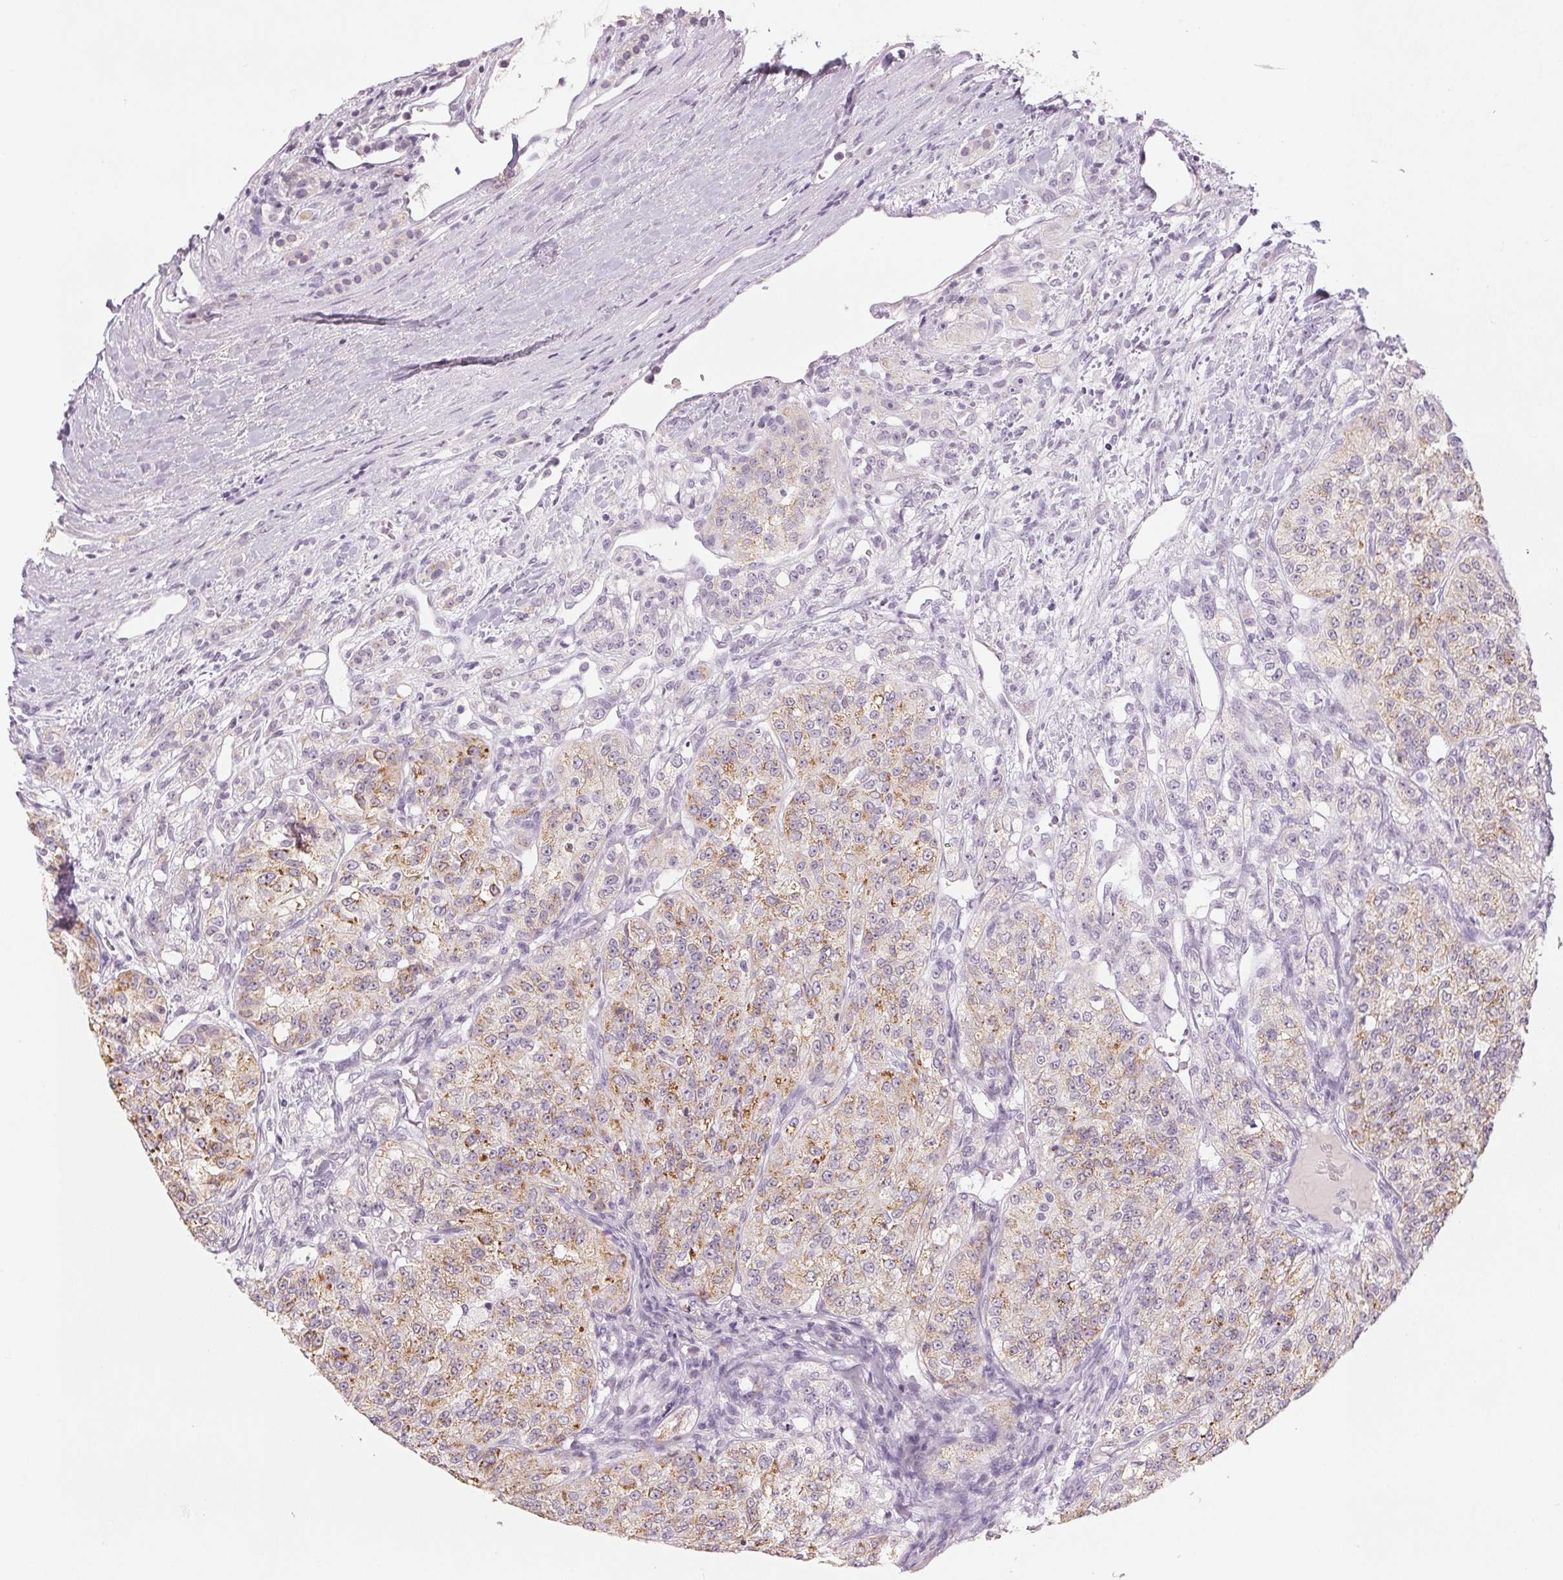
{"staining": {"intensity": "moderate", "quantity": "25%-75%", "location": "cytoplasmic/membranous"}, "tissue": "renal cancer", "cell_type": "Tumor cells", "image_type": "cancer", "snomed": [{"axis": "morphology", "description": "Adenocarcinoma, NOS"}, {"axis": "topography", "description": "Kidney"}], "caption": "Renal adenocarcinoma stained with DAB immunohistochemistry (IHC) shows medium levels of moderate cytoplasmic/membranous expression in approximately 25%-75% of tumor cells.", "gene": "EHHADH", "patient": {"sex": "female", "age": 63}}